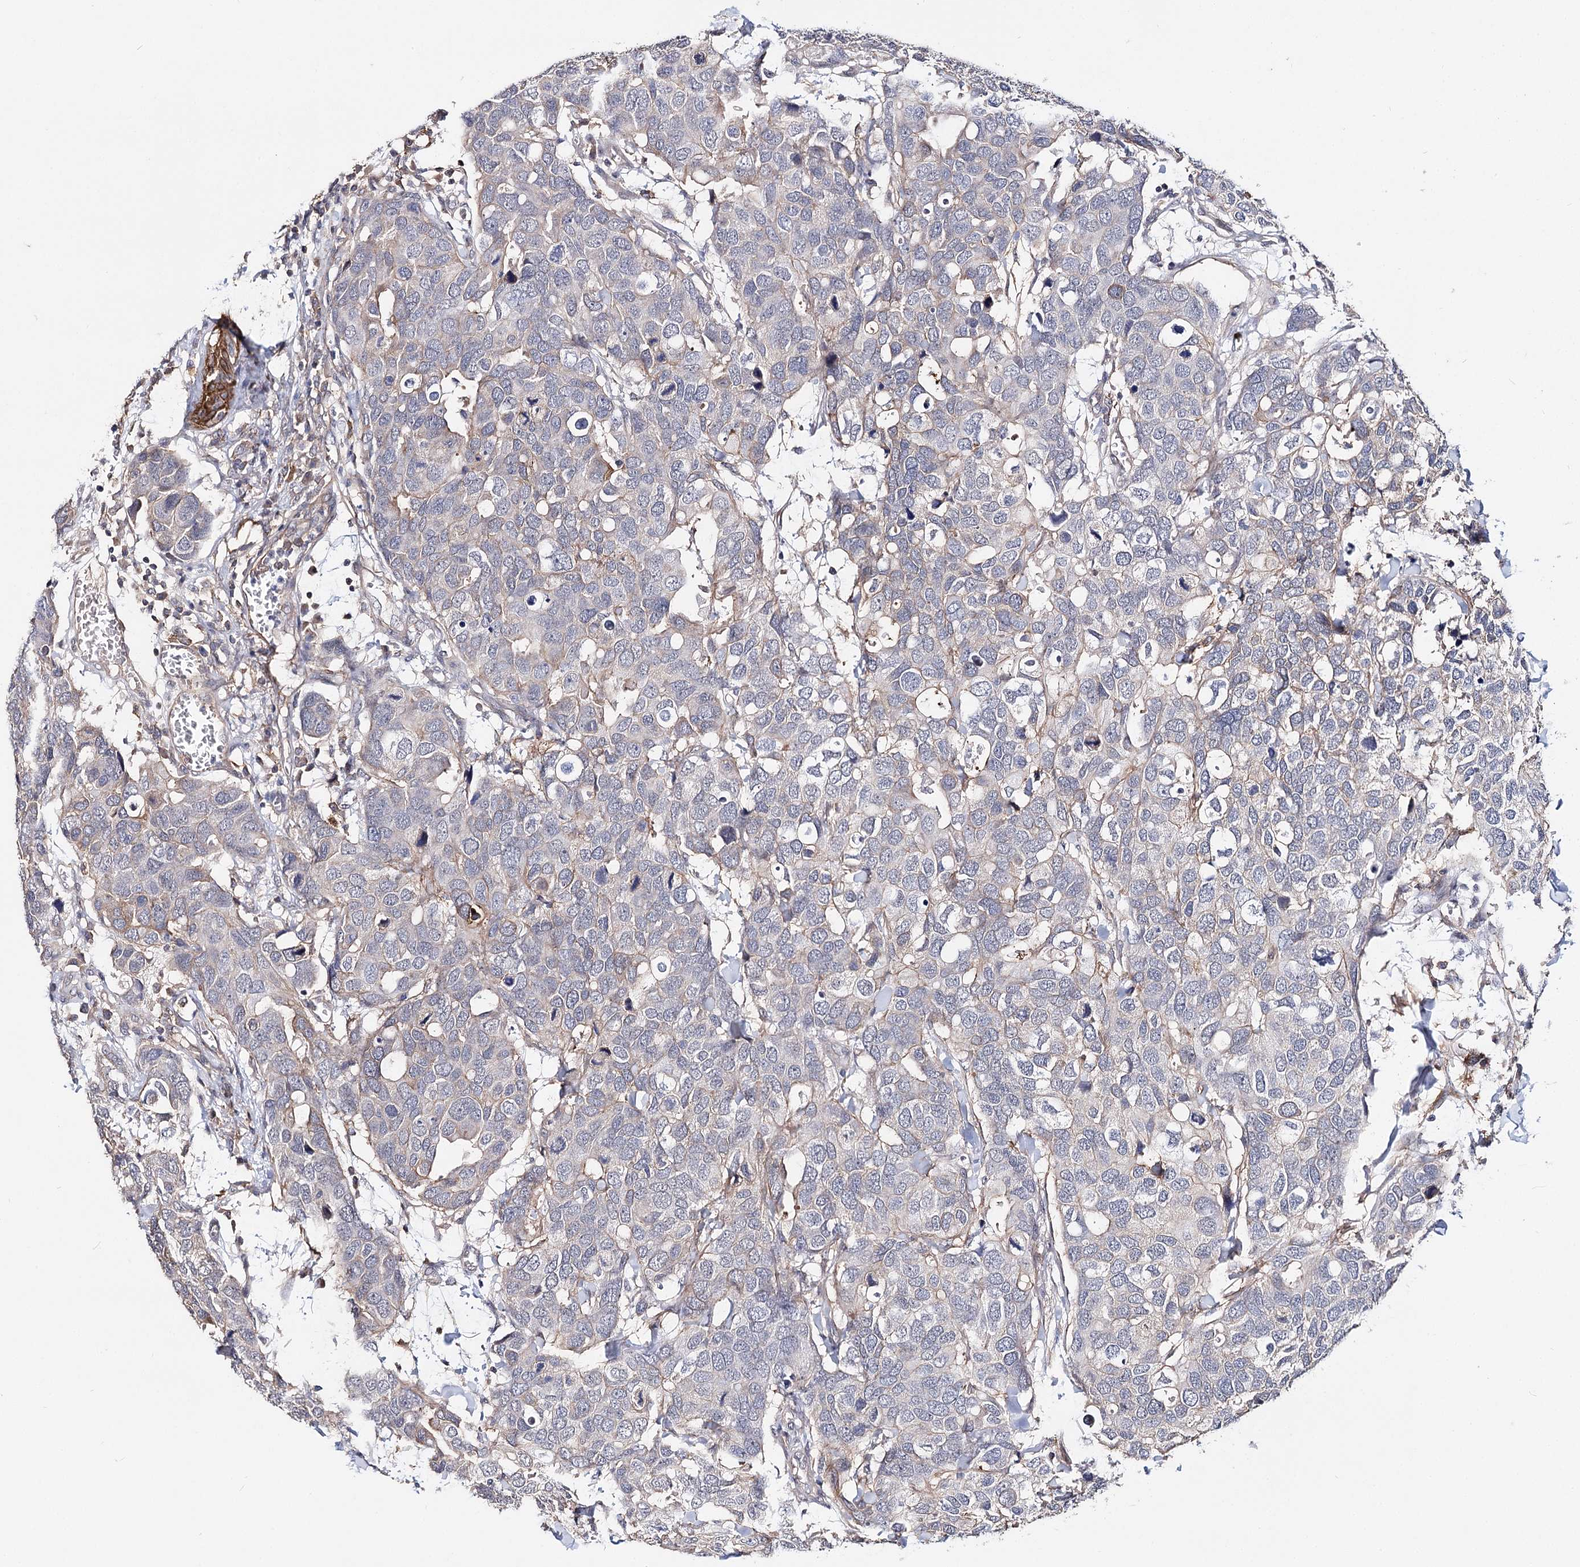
{"staining": {"intensity": "negative", "quantity": "none", "location": "none"}, "tissue": "breast cancer", "cell_type": "Tumor cells", "image_type": "cancer", "snomed": [{"axis": "morphology", "description": "Duct carcinoma"}, {"axis": "topography", "description": "Breast"}], "caption": "Protein analysis of breast cancer shows no significant positivity in tumor cells.", "gene": "TMEM218", "patient": {"sex": "female", "age": 83}}